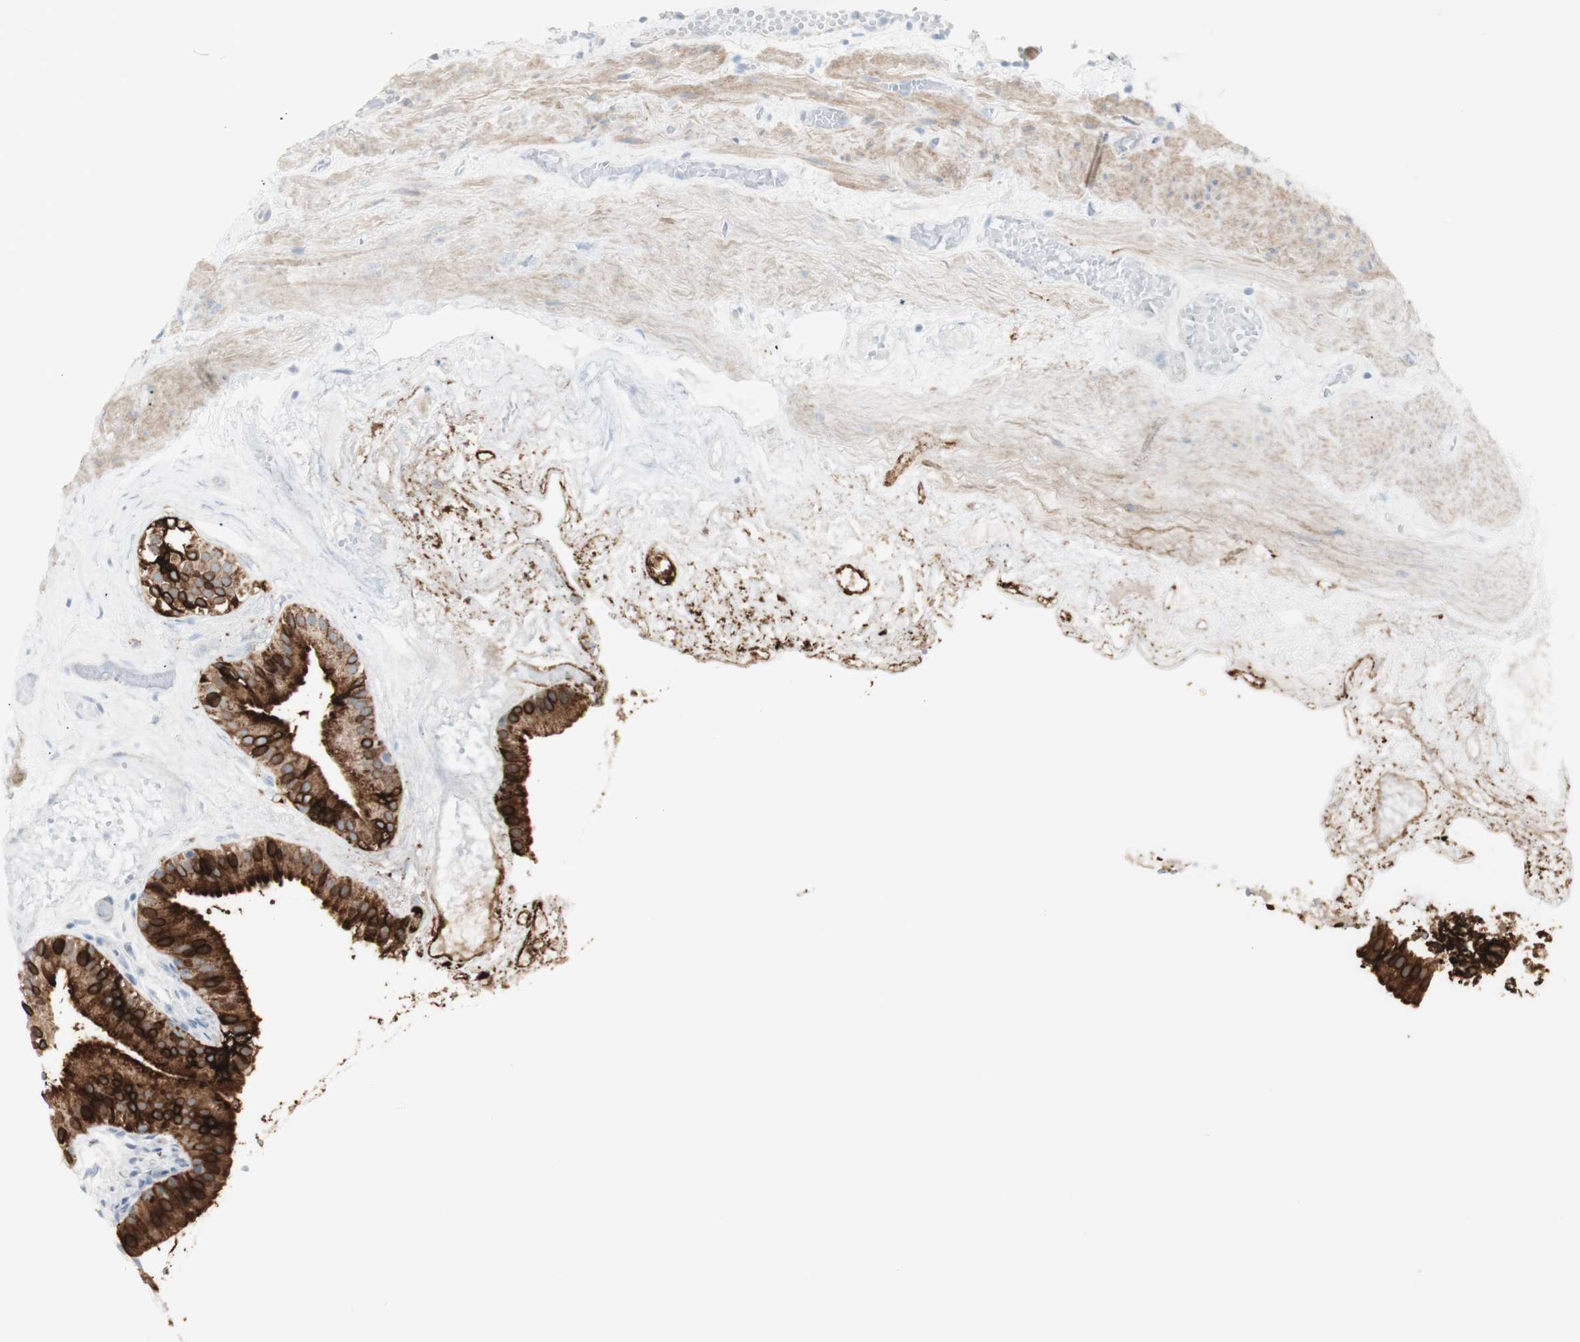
{"staining": {"intensity": "strong", "quantity": ">75%", "location": "cytoplasmic/membranous"}, "tissue": "gallbladder", "cell_type": "Glandular cells", "image_type": "normal", "snomed": [{"axis": "morphology", "description": "Normal tissue, NOS"}, {"axis": "topography", "description": "Gallbladder"}], "caption": "Protein positivity by IHC displays strong cytoplasmic/membranous expression in approximately >75% of glandular cells in benign gallbladder.", "gene": "NDST4", "patient": {"sex": "female", "age": 26}}